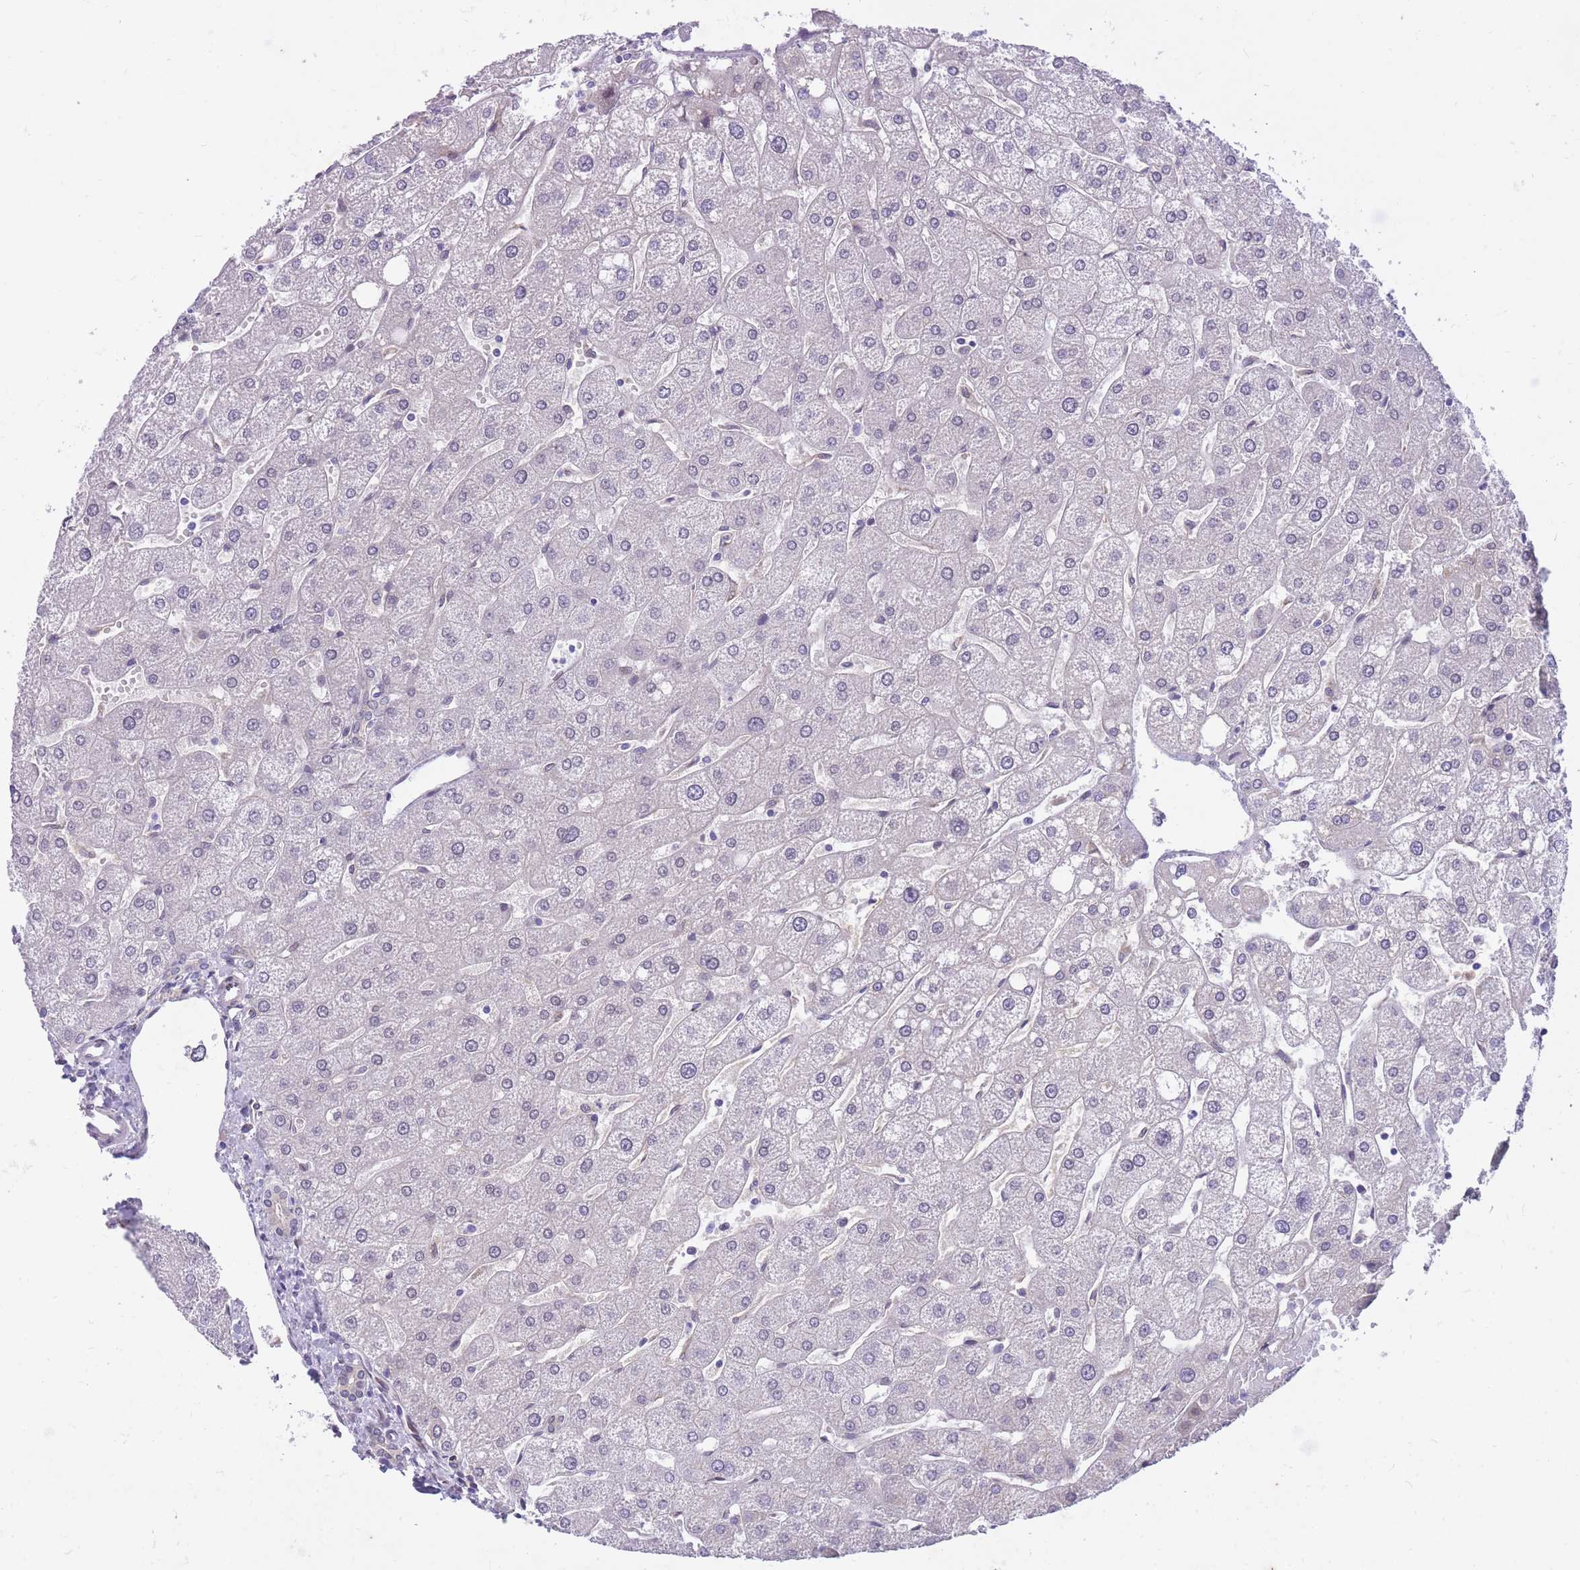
{"staining": {"intensity": "negative", "quantity": "none", "location": "none"}, "tissue": "liver", "cell_type": "Cholangiocytes", "image_type": "normal", "snomed": [{"axis": "morphology", "description": "Normal tissue, NOS"}, {"axis": "topography", "description": "Liver"}], "caption": "Photomicrograph shows no protein staining in cholangiocytes of unremarkable liver. Brightfield microscopy of immunohistochemistry stained with DAB (brown) and hematoxylin (blue), captured at high magnification.", "gene": "HOOK2", "patient": {"sex": "male", "age": 67}}